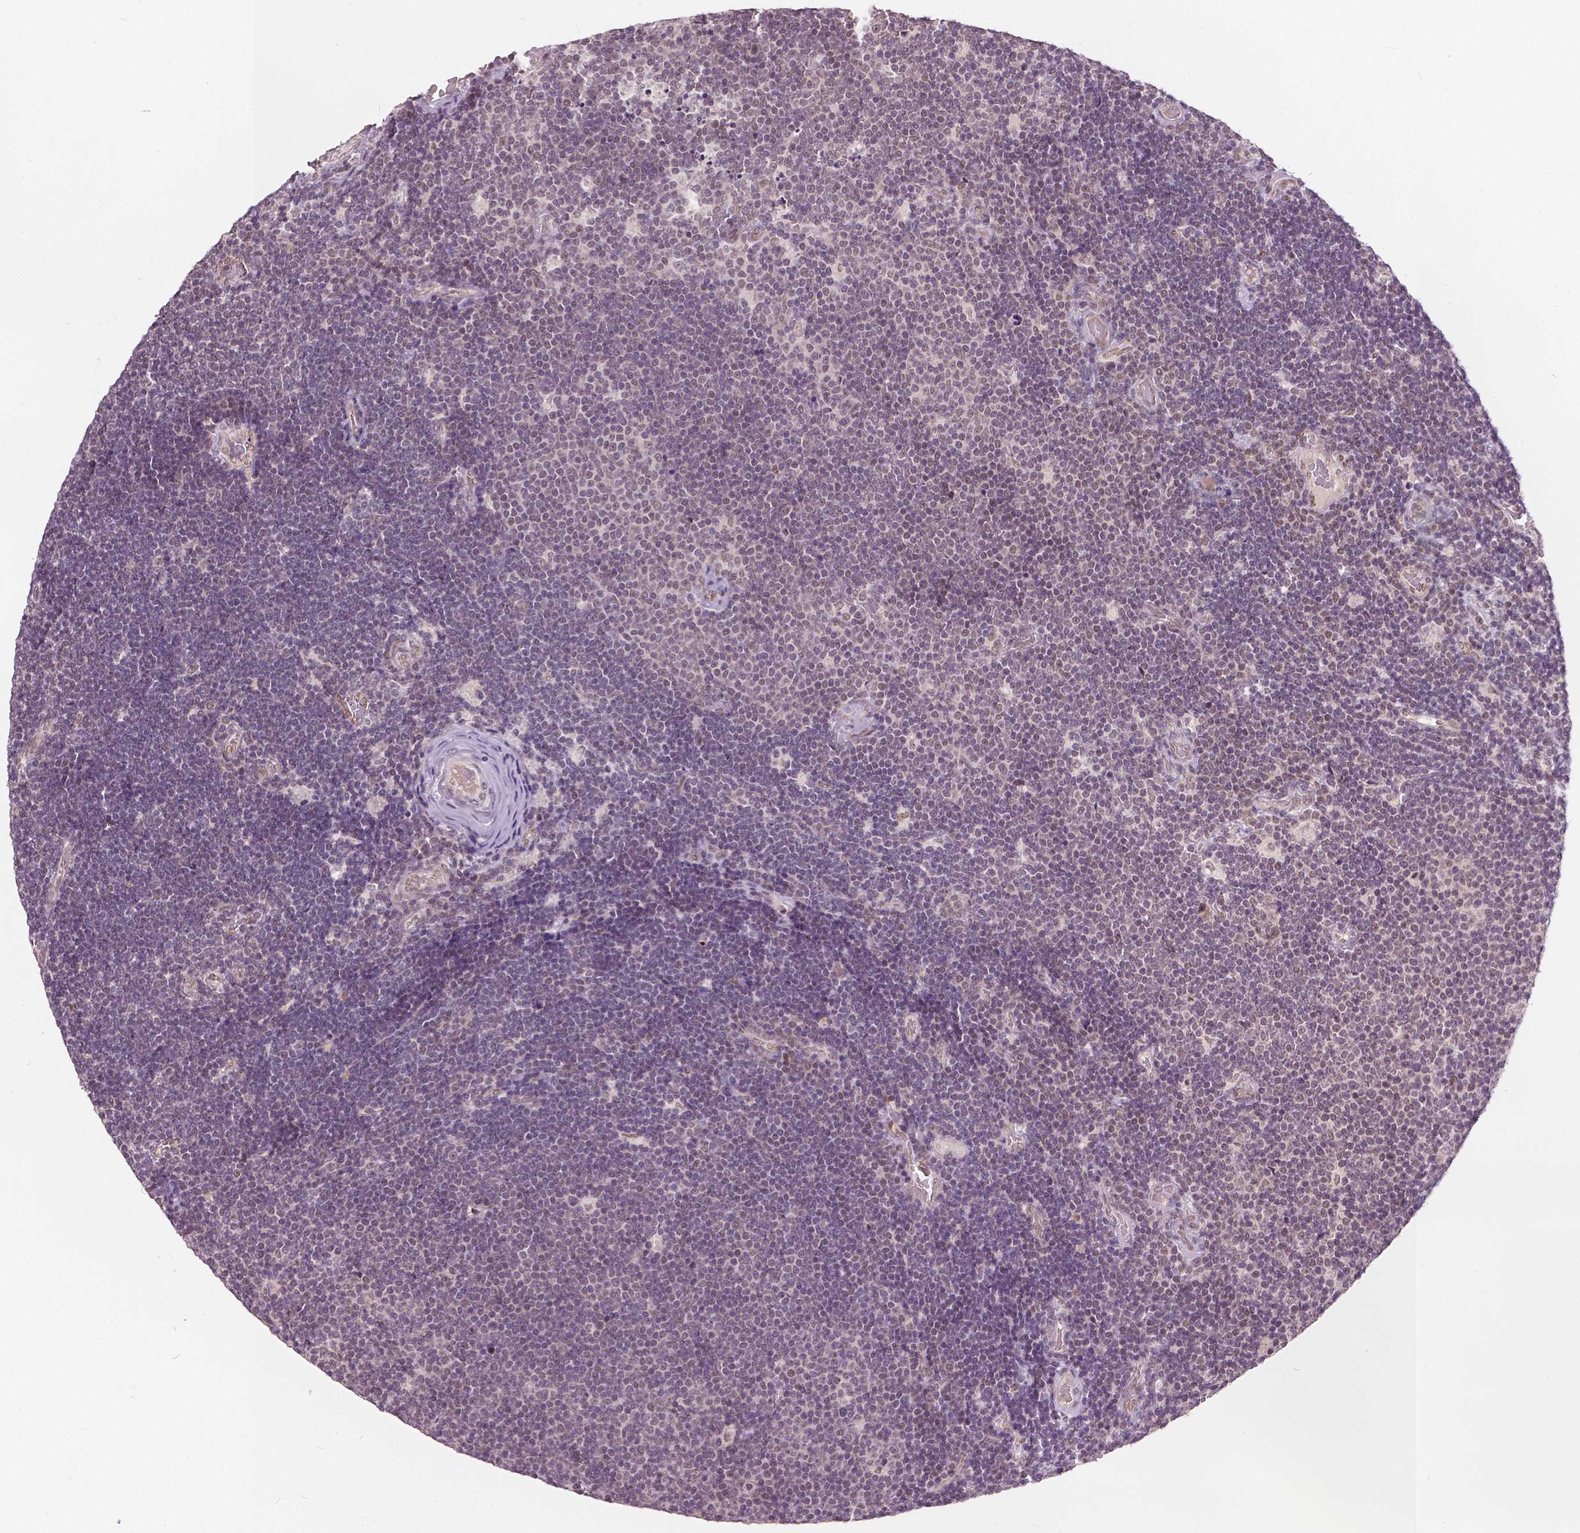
{"staining": {"intensity": "negative", "quantity": "none", "location": "none"}, "tissue": "lymphoma", "cell_type": "Tumor cells", "image_type": "cancer", "snomed": [{"axis": "morphology", "description": "Malignant lymphoma, non-Hodgkin's type, Low grade"}, {"axis": "topography", "description": "Brain"}], "caption": "Protein analysis of lymphoma shows no significant staining in tumor cells.", "gene": "HMBOX1", "patient": {"sex": "female", "age": 66}}